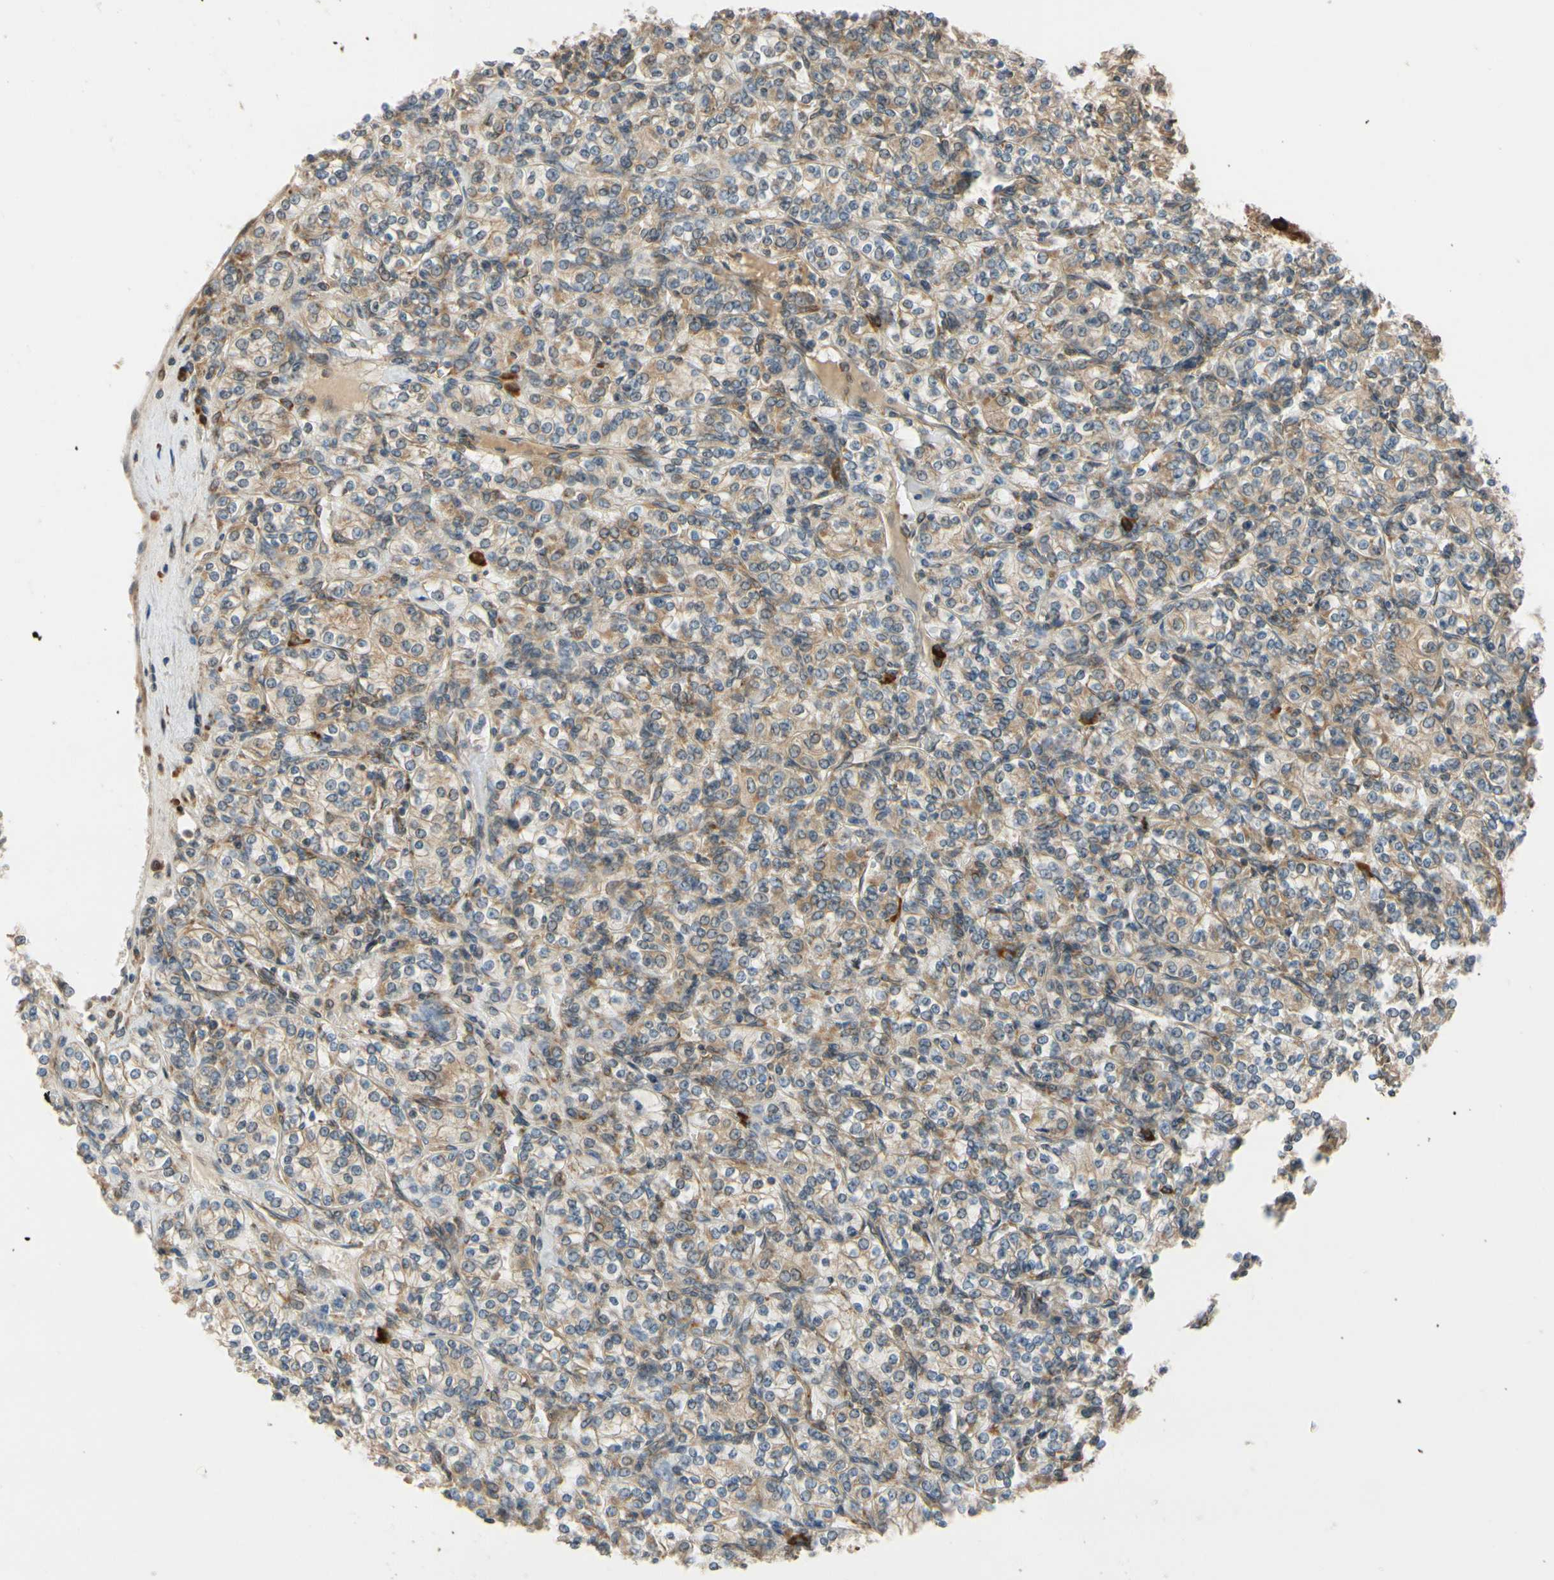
{"staining": {"intensity": "weak", "quantity": "25%-75%", "location": "cytoplasmic/membranous"}, "tissue": "renal cancer", "cell_type": "Tumor cells", "image_type": "cancer", "snomed": [{"axis": "morphology", "description": "Adenocarcinoma, NOS"}, {"axis": "topography", "description": "Kidney"}], "caption": "Weak cytoplasmic/membranous positivity for a protein is appreciated in approximately 25%-75% of tumor cells of adenocarcinoma (renal) using immunohistochemistry (IHC).", "gene": "RPN2", "patient": {"sex": "male", "age": 77}}